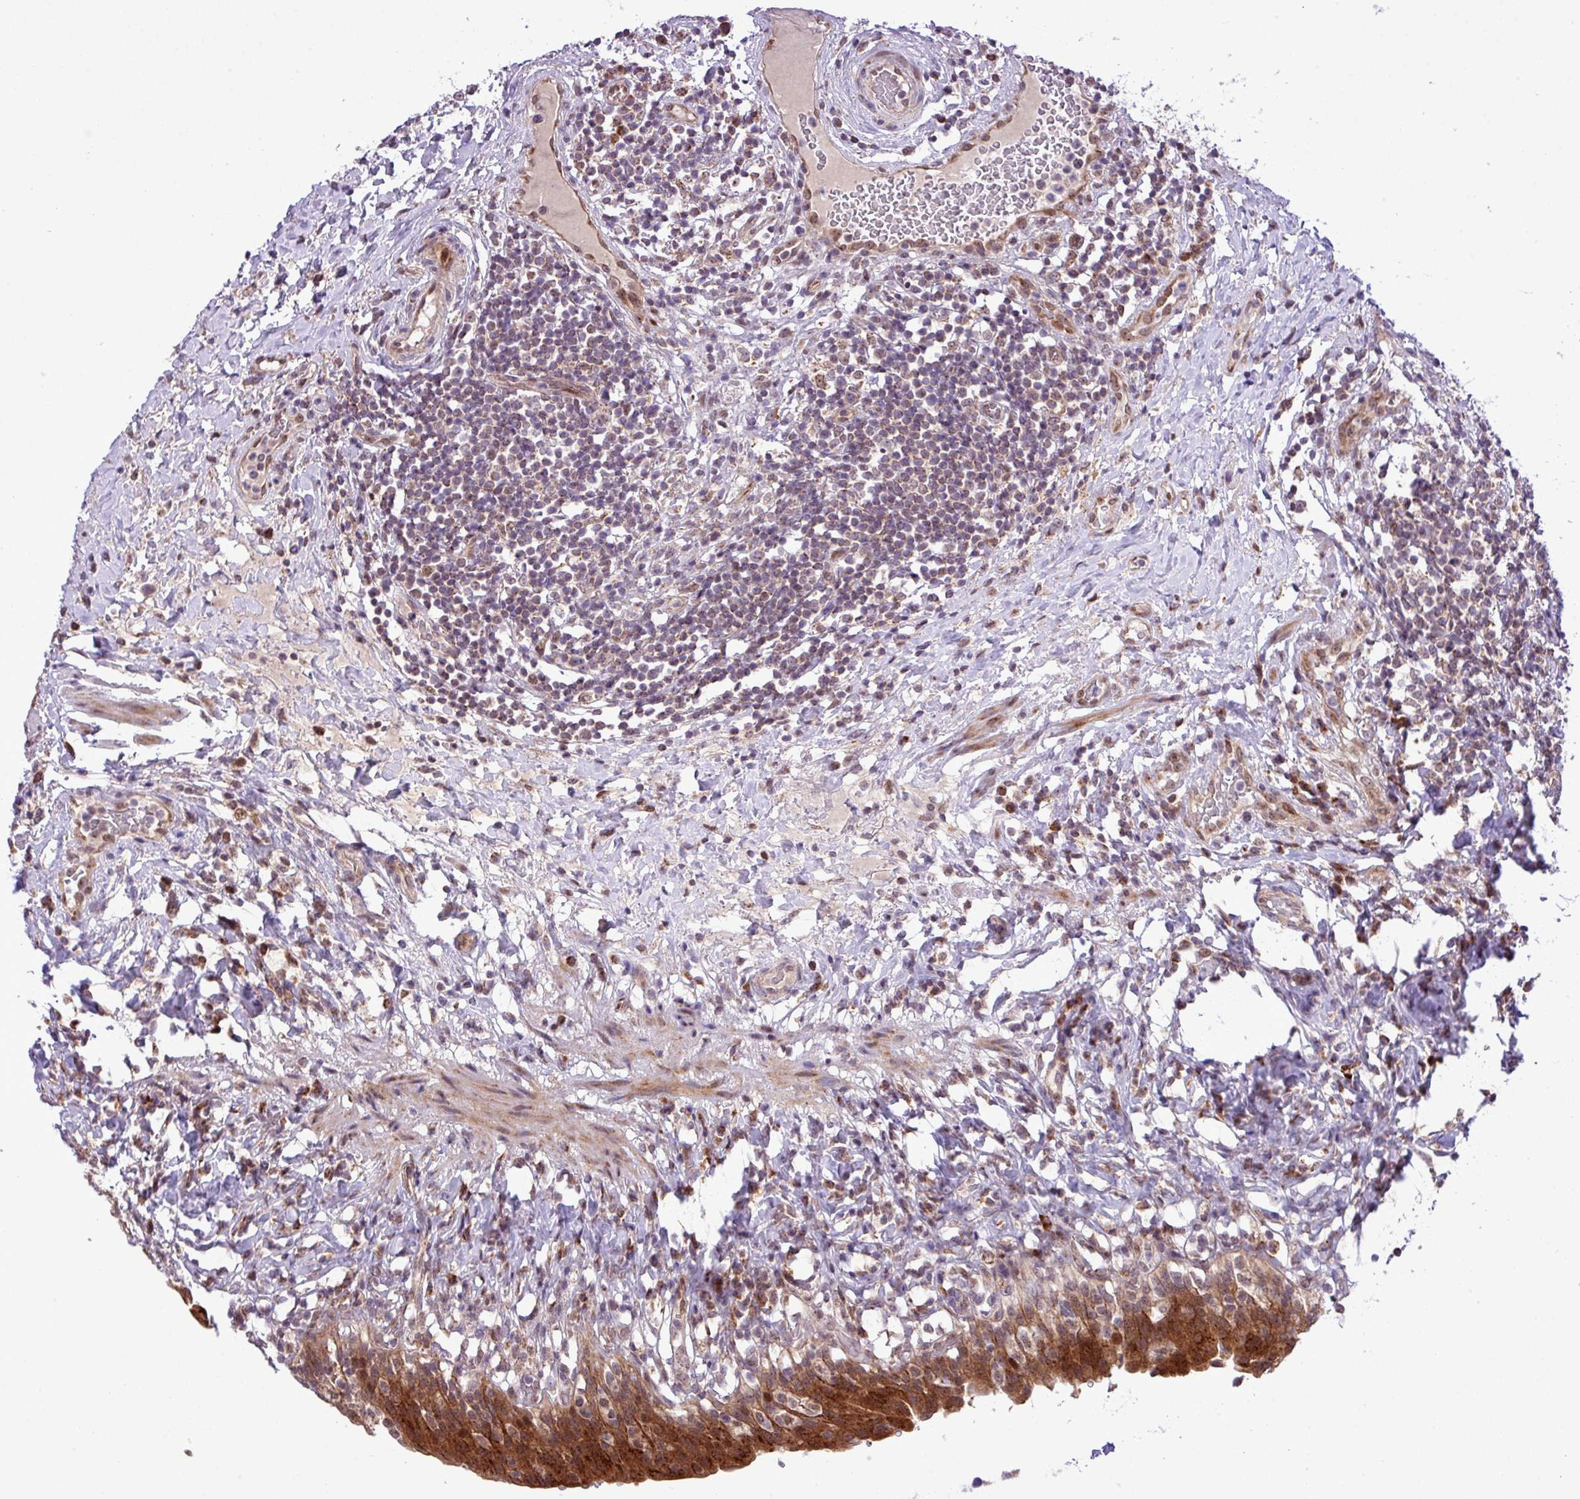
{"staining": {"intensity": "strong", "quantity": "25%-75%", "location": "cytoplasmic/membranous"}, "tissue": "urinary bladder", "cell_type": "Urothelial cells", "image_type": "normal", "snomed": [{"axis": "morphology", "description": "Normal tissue, NOS"}, {"axis": "morphology", "description": "Inflammation, NOS"}, {"axis": "topography", "description": "Urinary bladder"}], "caption": "Immunohistochemical staining of normal human urinary bladder displays 25%-75% levels of strong cytoplasmic/membranous protein staining in approximately 25%-75% of urothelial cells.", "gene": "B3GNT9", "patient": {"sex": "male", "age": 64}}